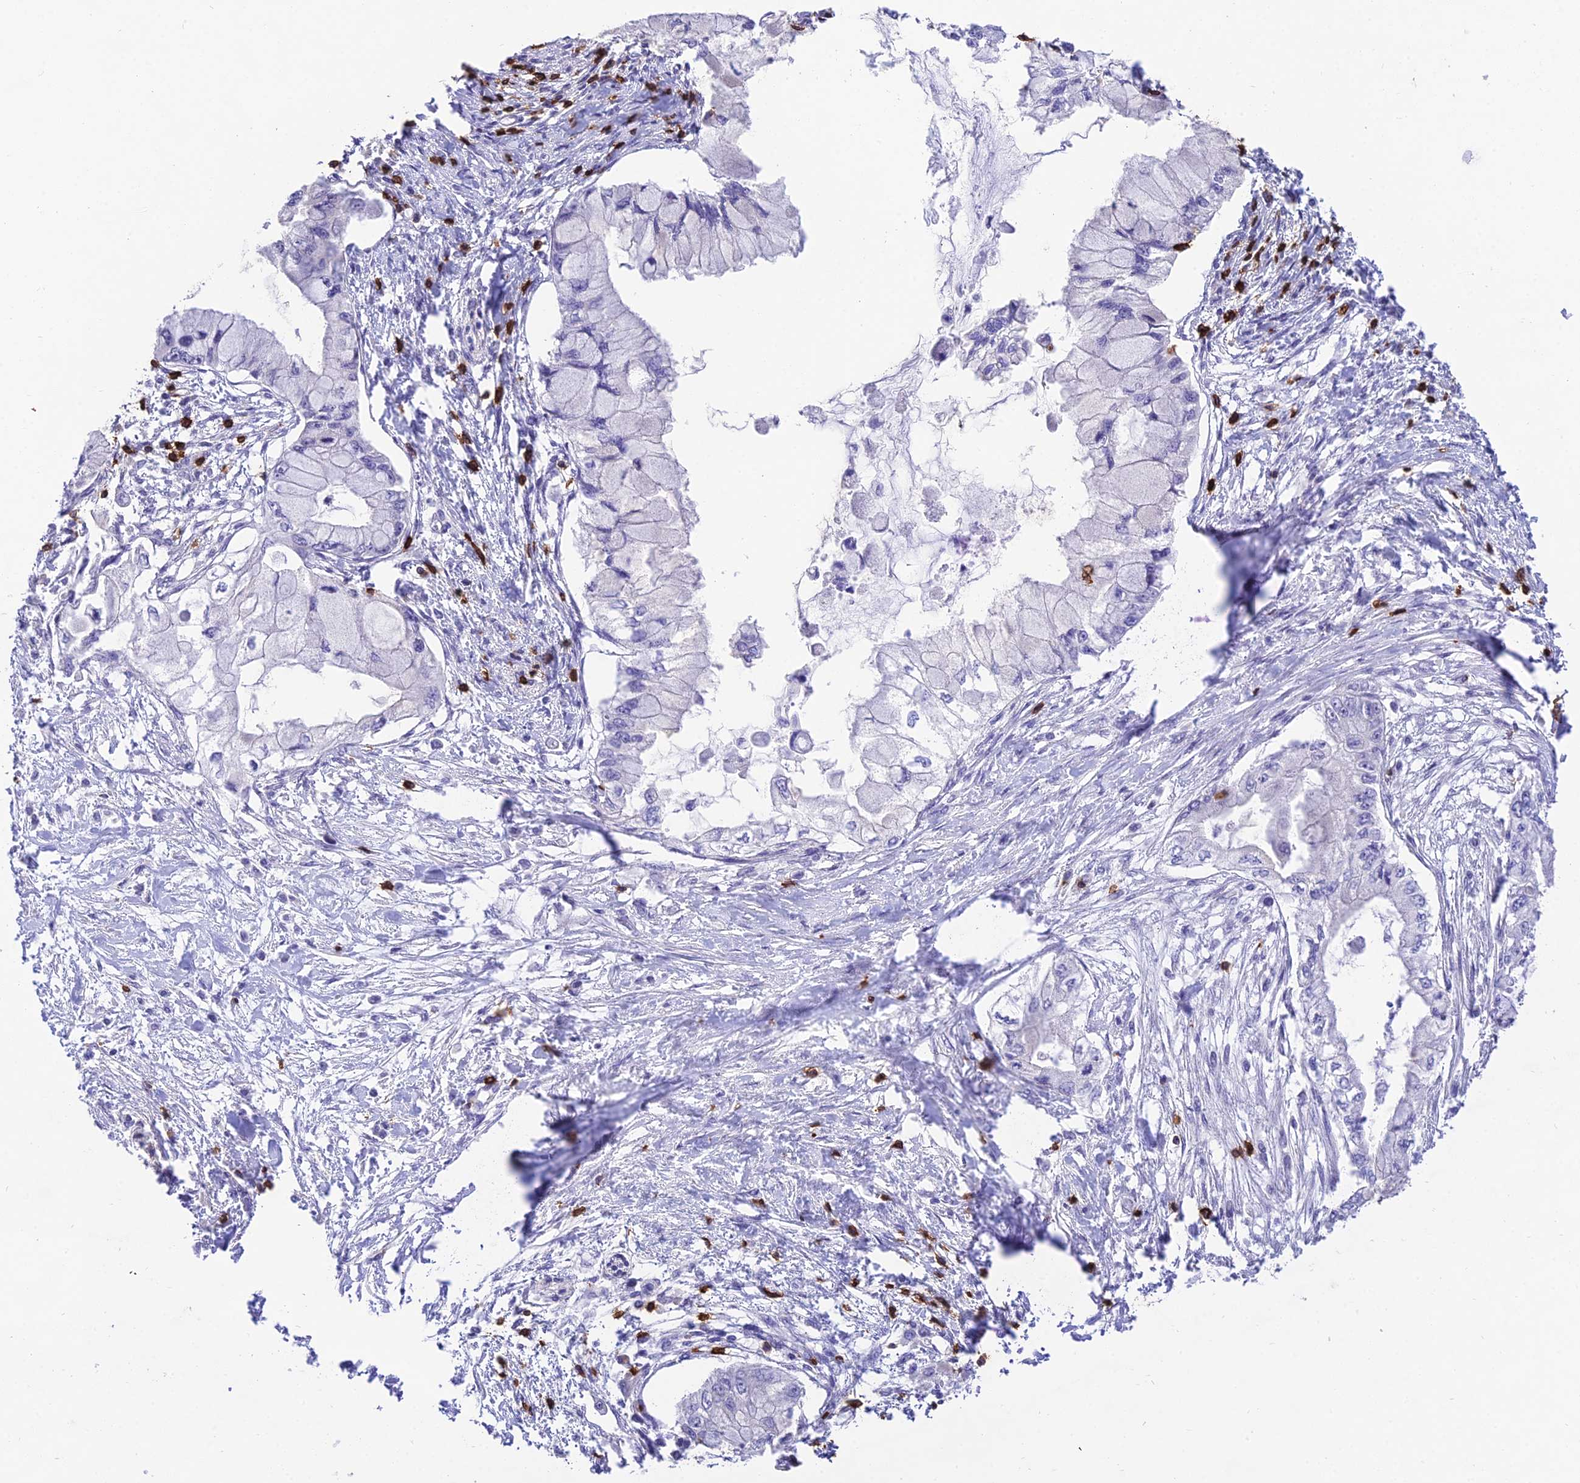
{"staining": {"intensity": "negative", "quantity": "none", "location": "none"}, "tissue": "pancreatic cancer", "cell_type": "Tumor cells", "image_type": "cancer", "snomed": [{"axis": "morphology", "description": "Adenocarcinoma, NOS"}, {"axis": "topography", "description": "Pancreas"}], "caption": "Immunohistochemical staining of human adenocarcinoma (pancreatic) reveals no significant positivity in tumor cells. (DAB immunohistochemistry (IHC) visualized using brightfield microscopy, high magnification).", "gene": "PTPRCAP", "patient": {"sex": "male", "age": 48}}